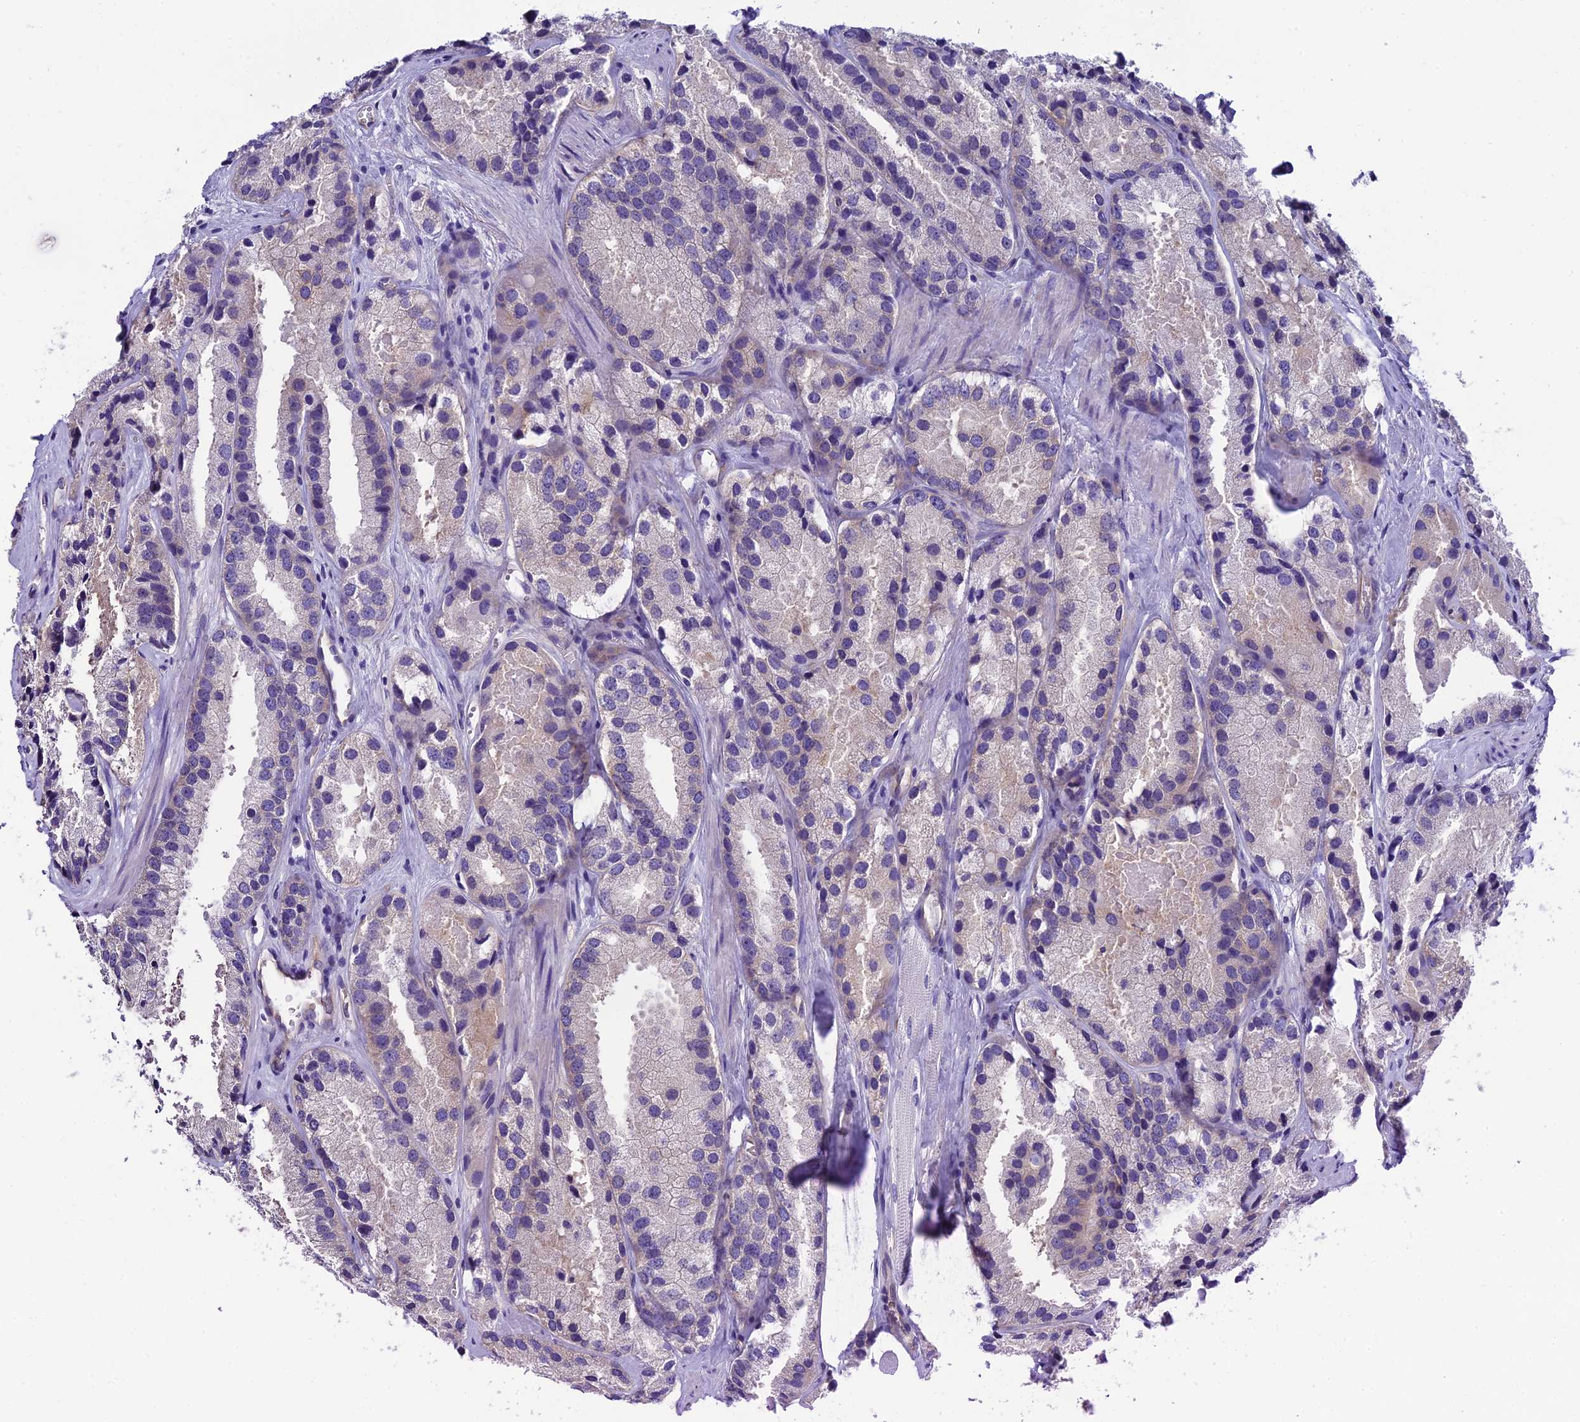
{"staining": {"intensity": "negative", "quantity": "none", "location": "none"}, "tissue": "prostate cancer", "cell_type": "Tumor cells", "image_type": "cancer", "snomed": [{"axis": "morphology", "description": "Adenocarcinoma, High grade"}, {"axis": "topography", "description": "Prostate"}], "caption": "A histopathology image of human high-grade adenocarcinoma (prostate) is negative for staining in tumor cells. The staining was performed using DAB (3,3'-diaminobenzidine) to visualize the protein expression in brown, while the nuclei were stained in blue with hematoxylin (Magnification: 20x).", "gene": "PPFIA3", "patient": {"sex": "male", "age": 66}}